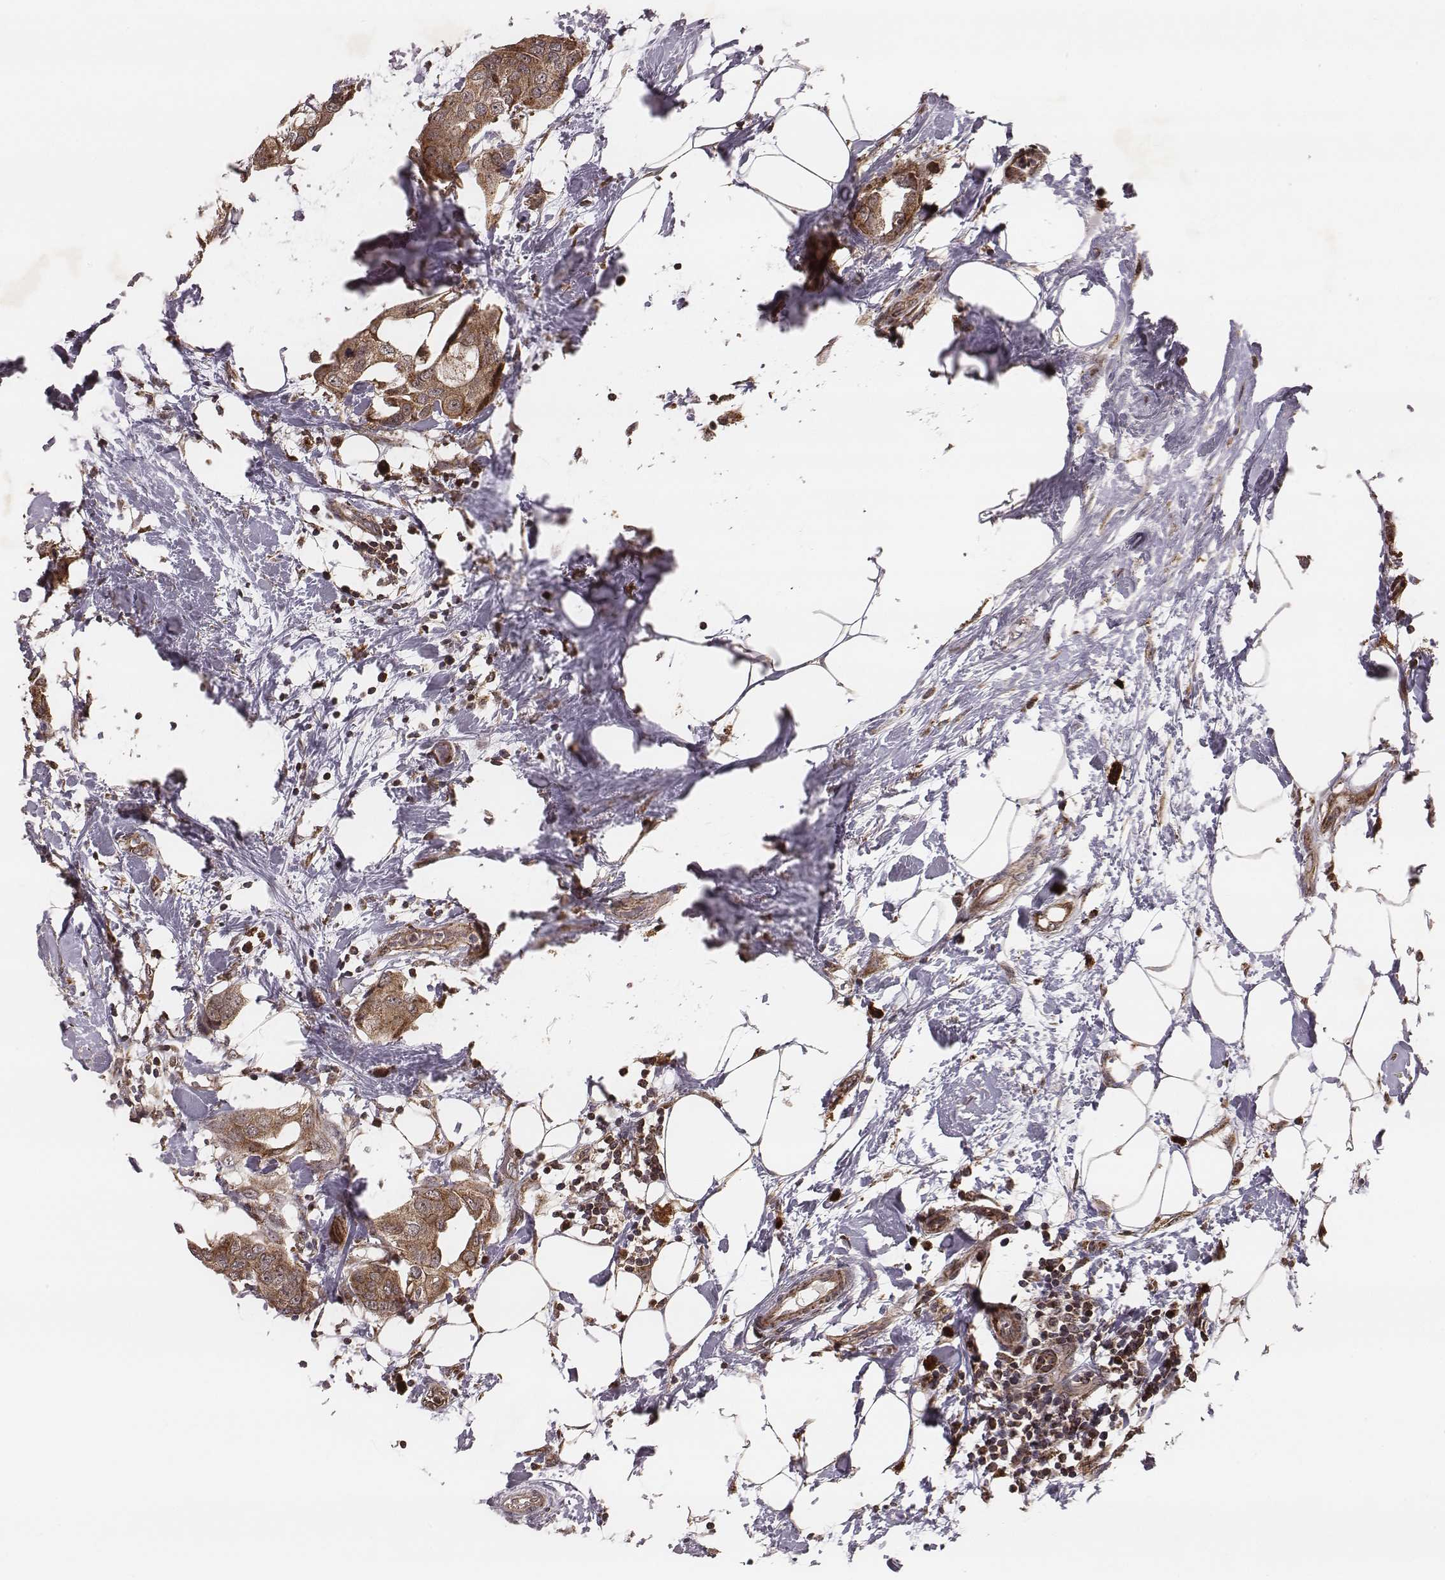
{"staining": {"intensity": "moderate", "quantity": ">75%", "location": "cytoplasmic/membranous"}, "tissue": "breast cancer", "cell_type": "Tumor cells", "image_type": "cancer", "snomed": [{"axis": "morphology", "description": "Normal tissue, NOS"}, {"axis": "morphology", "description": "Duct carcinoma"}, {"axis": "topography", "description": "Breast"}], "caption": "Immunohistochemical staining of human breast cancer displays medium levels of moderate cytoplasmic/membranous staining in about >75% of tumor cells.", "gene": "ZDHHC21", "patient": {"sex": "female", "age": 40}}